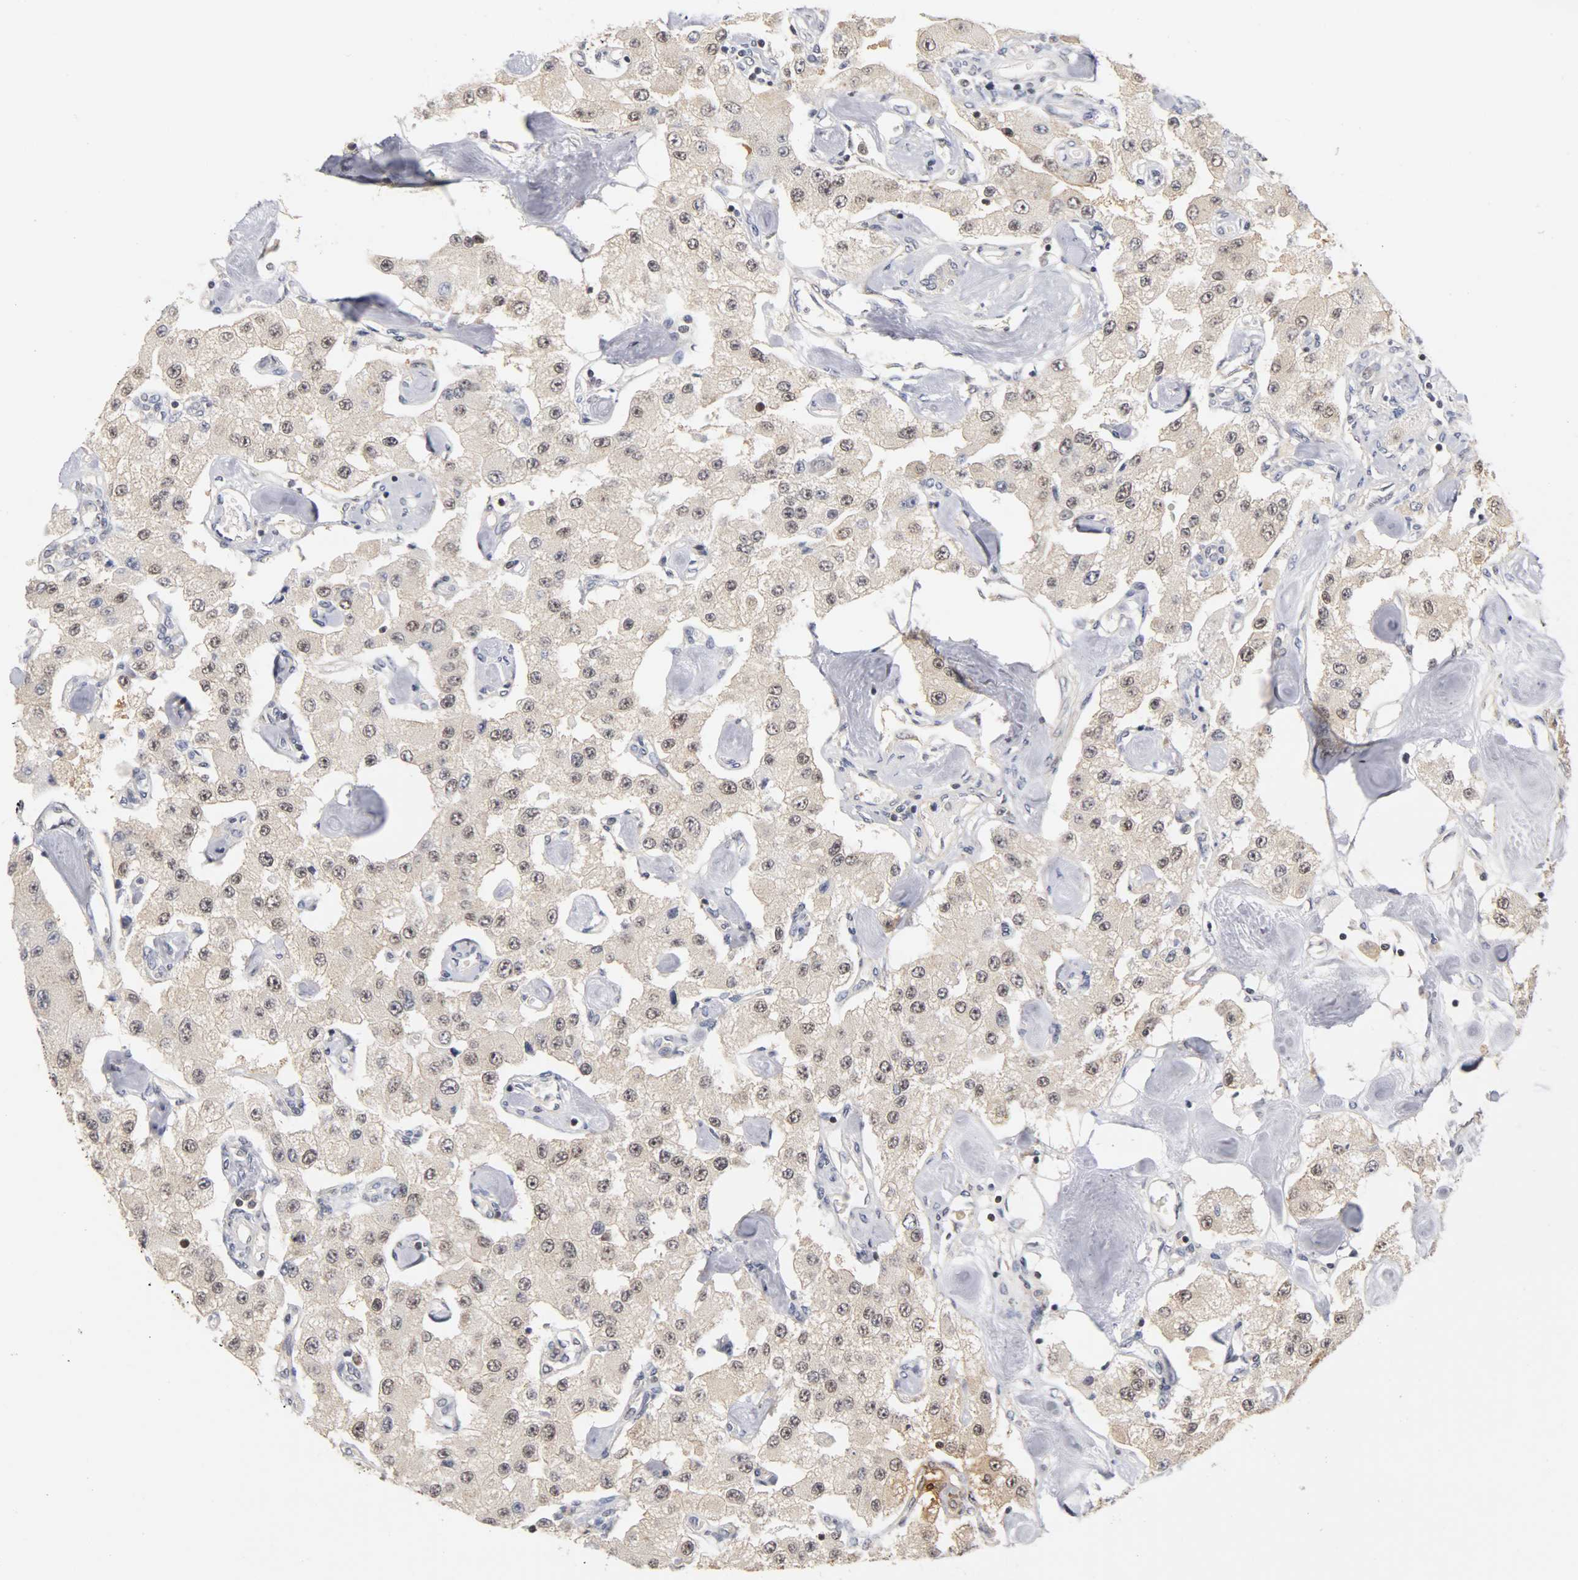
{"staining": {"intensity": "weak", "quantity": "25%-75%", "location": "cytoplasmic/membranous,nuclear"}, "tissue": "carcinoid", "cell_type": "Tumor cells", "image_type": "cancer", "snomed": [{"axis": "morphology", "description": "Carcinoid, malignant, NOS"}, {"axis": "topography", "description": "Pancreas"}], "caption": "Carcinoid was stained to show a protein in brown. There is low levels of weak cytoplasmic/membranous and nuclear expression in approximately 25%-75% of tumor cells. Nuclei are stained in blue.", "gene": "UBE2M", "patient": {"sex": "male", "age": 41}}